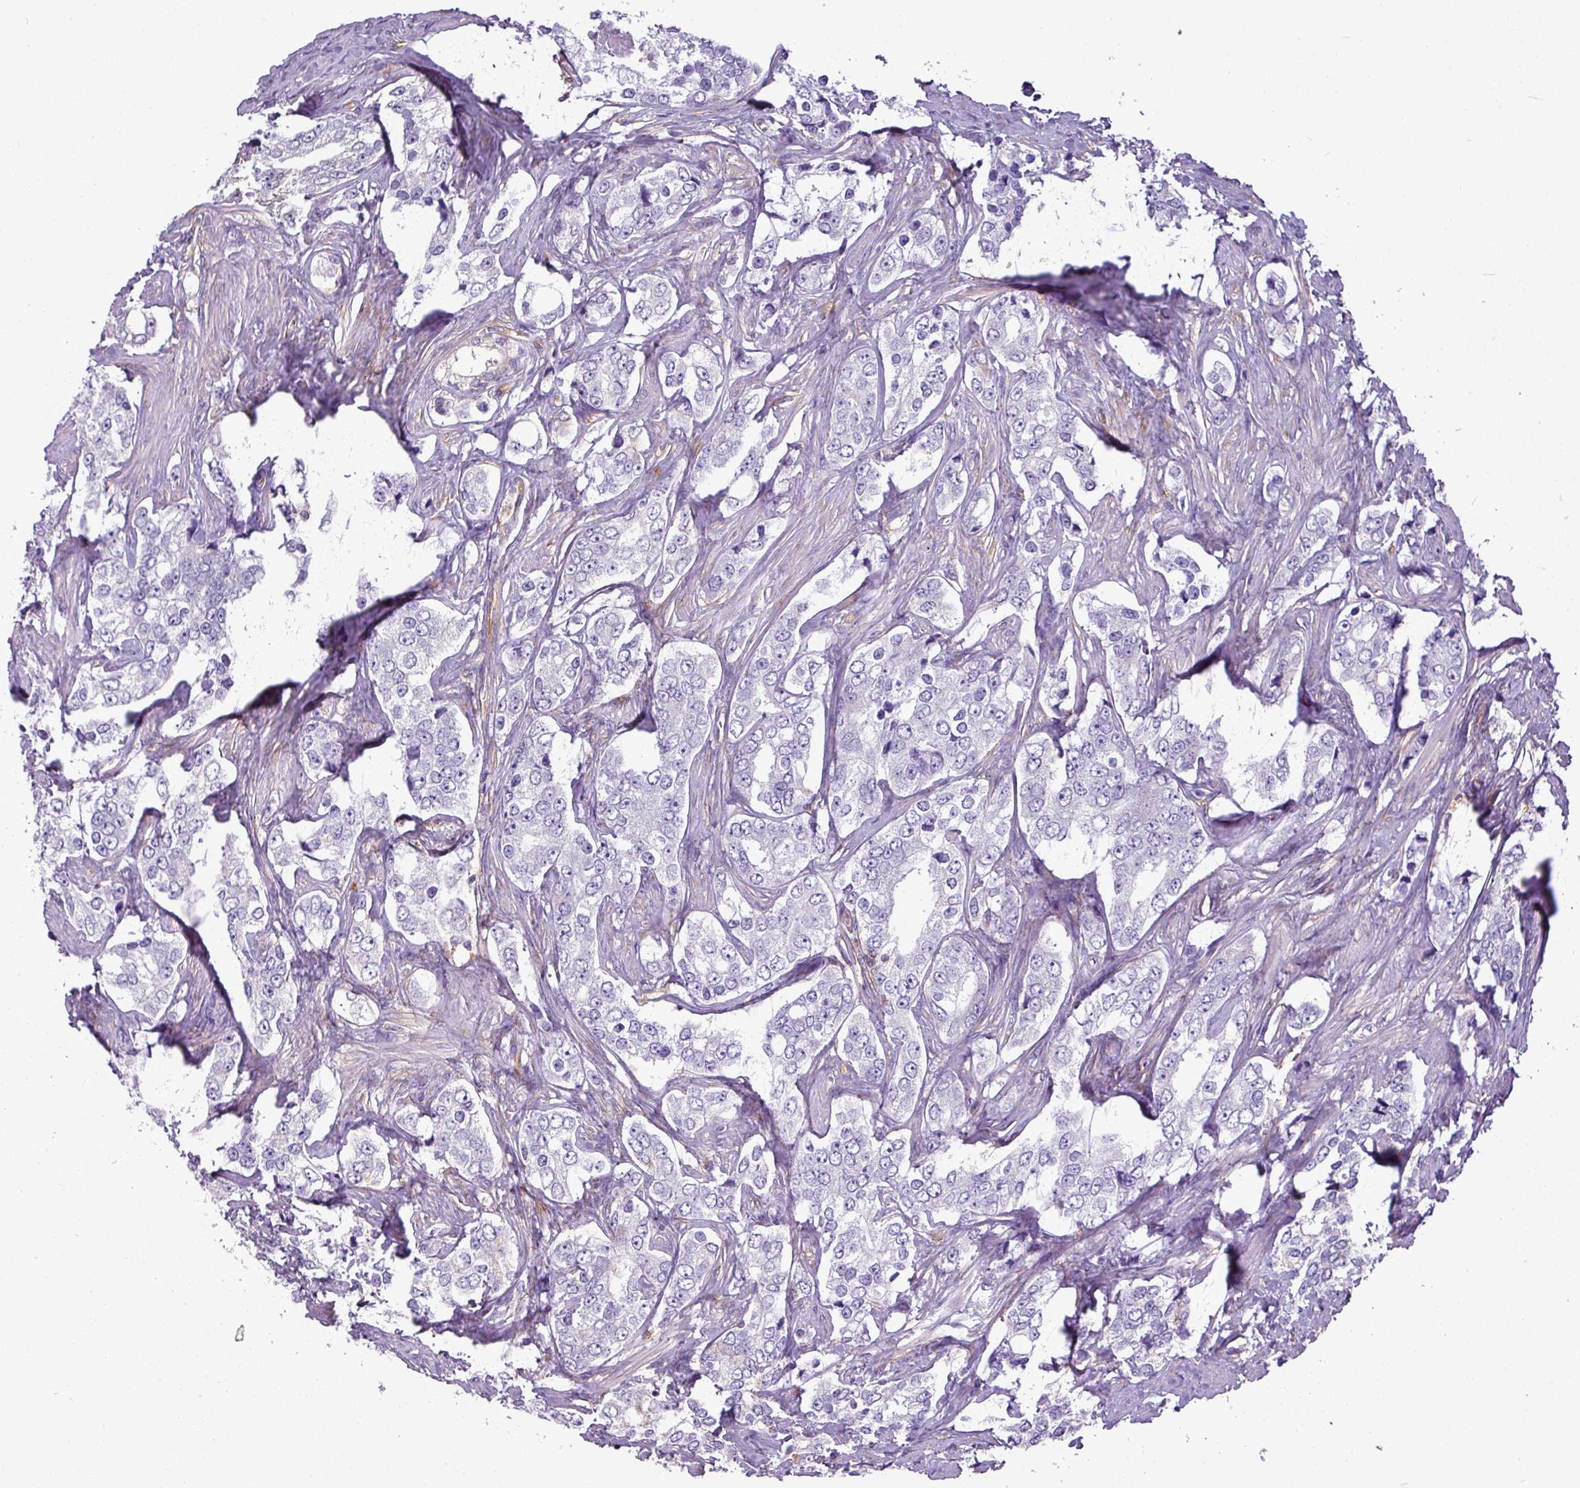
{"staining": {"intensity": "negative", "quantity": "none", "location": "none"}, "tissue": "prostate cancer", "cell_type": "Tumor cells", "image_type": "cancer", "snomed": [{"axis": "morphology", "description": "Adenocarcinoma, High grade"}, {"axis": "topography", "description": "Prostate"}], "caption": "The IHC micrograph has no significant expression in tumor cells of prostate cancer (adenocarcinoma (high-grade)) tissue. (DAB immunohistochemistry (IHC) visualized using brightfield microscopy, high magnification).", "gene": "XNDC1N", "patient": {"sex": "male", "age": 66}}